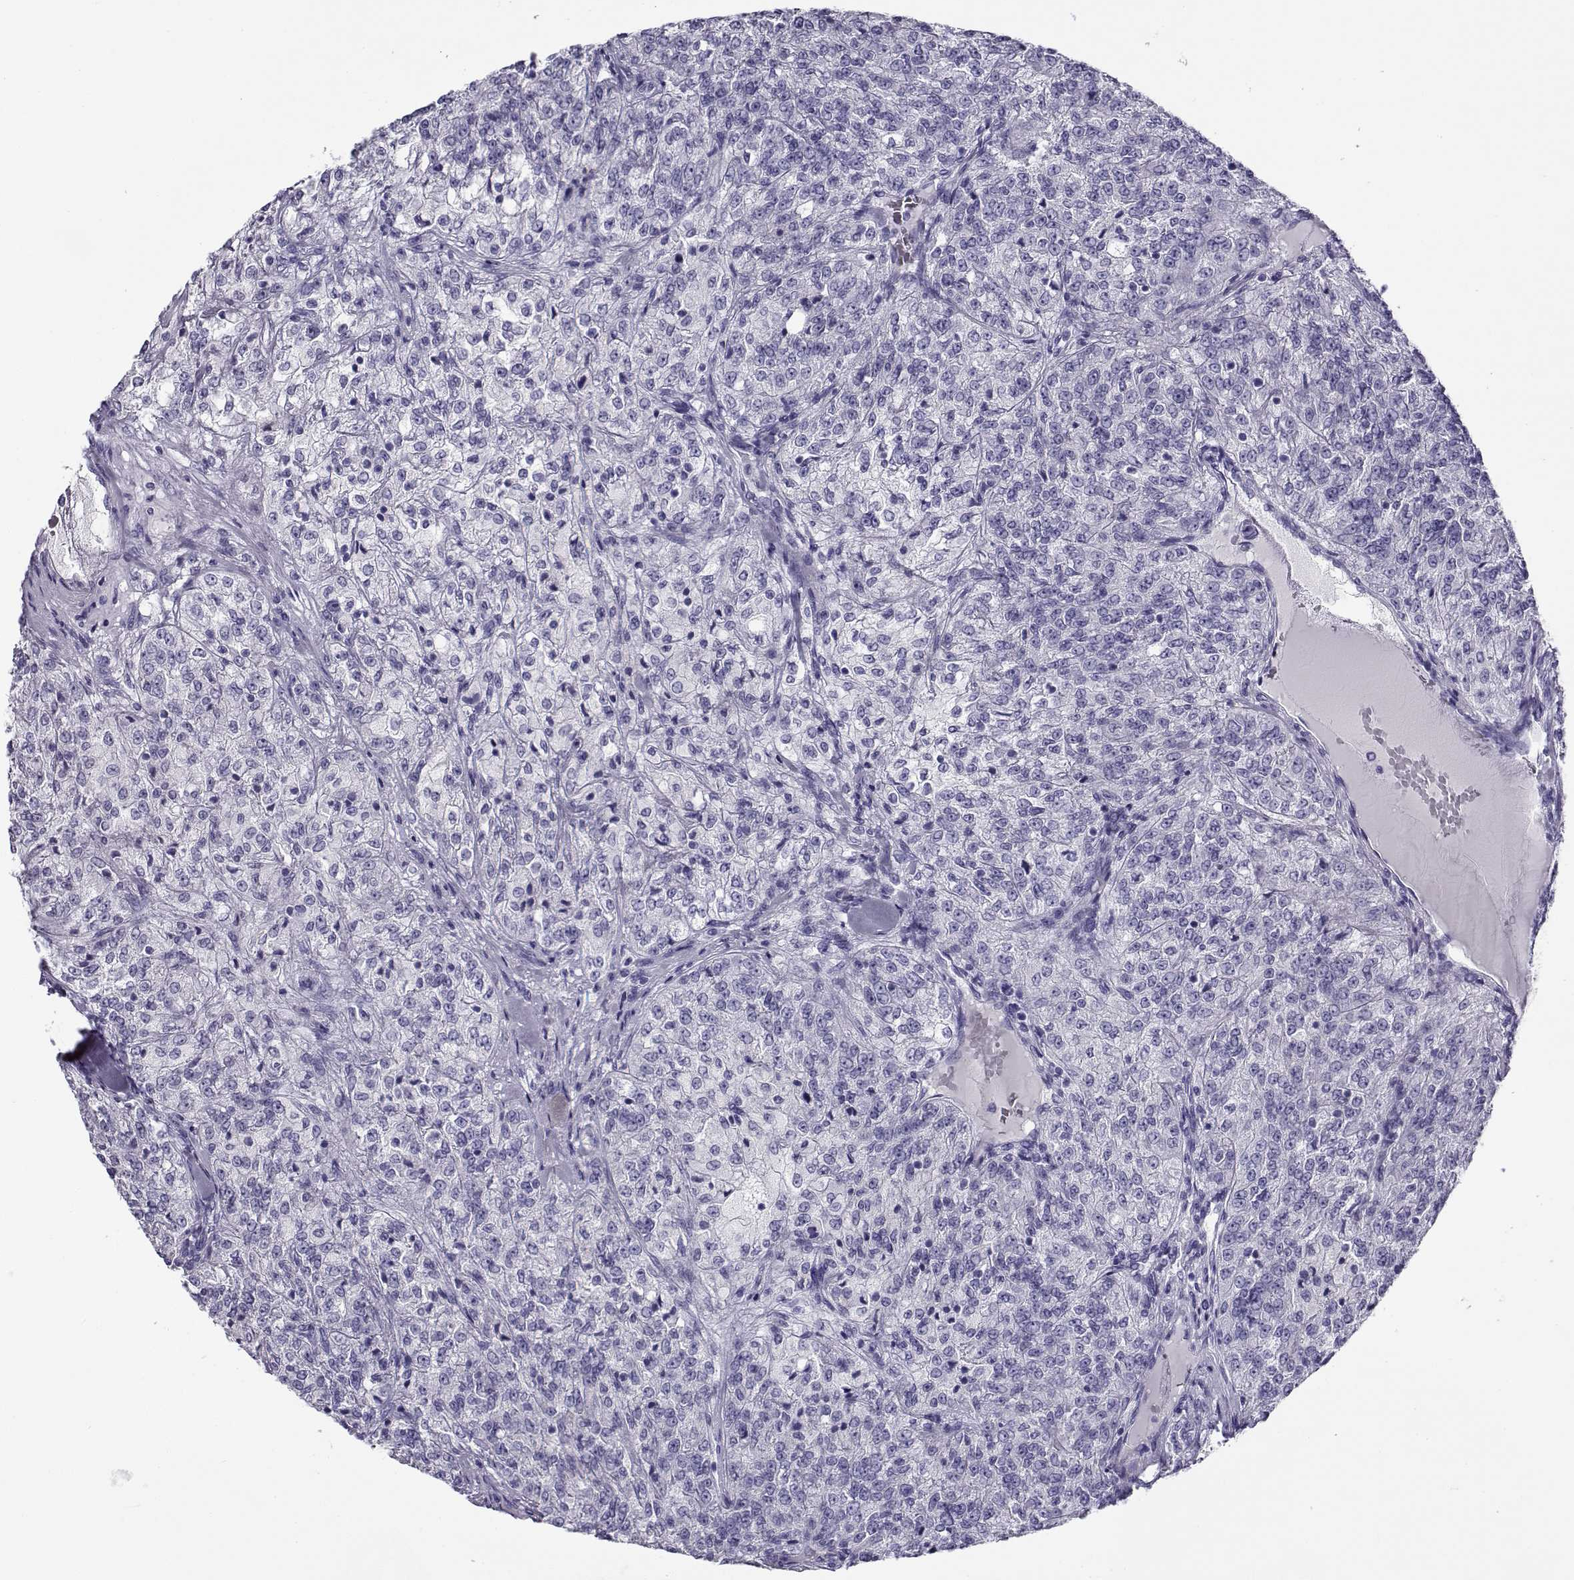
{"staining": {"intensity": "negative", "quantity": "none", "location": "none"}, "tissue": "renal cancer", "cell_type": "Tumor cells", "image_type": "cancer", "snomed": [{"axis": "morphology", "description": "Adenocarcinoma, NOS"}, {"axis": "topography", "description": "Kidney"}], "caption": "Immunohistochemistry image of neoplastic tissue: renal adenocarcinoma stained with DAB demonstrates no significant protein expression in tumor cells.", "gene": "RHOXF2", "patient": {"sex": "female", "age": 63}}